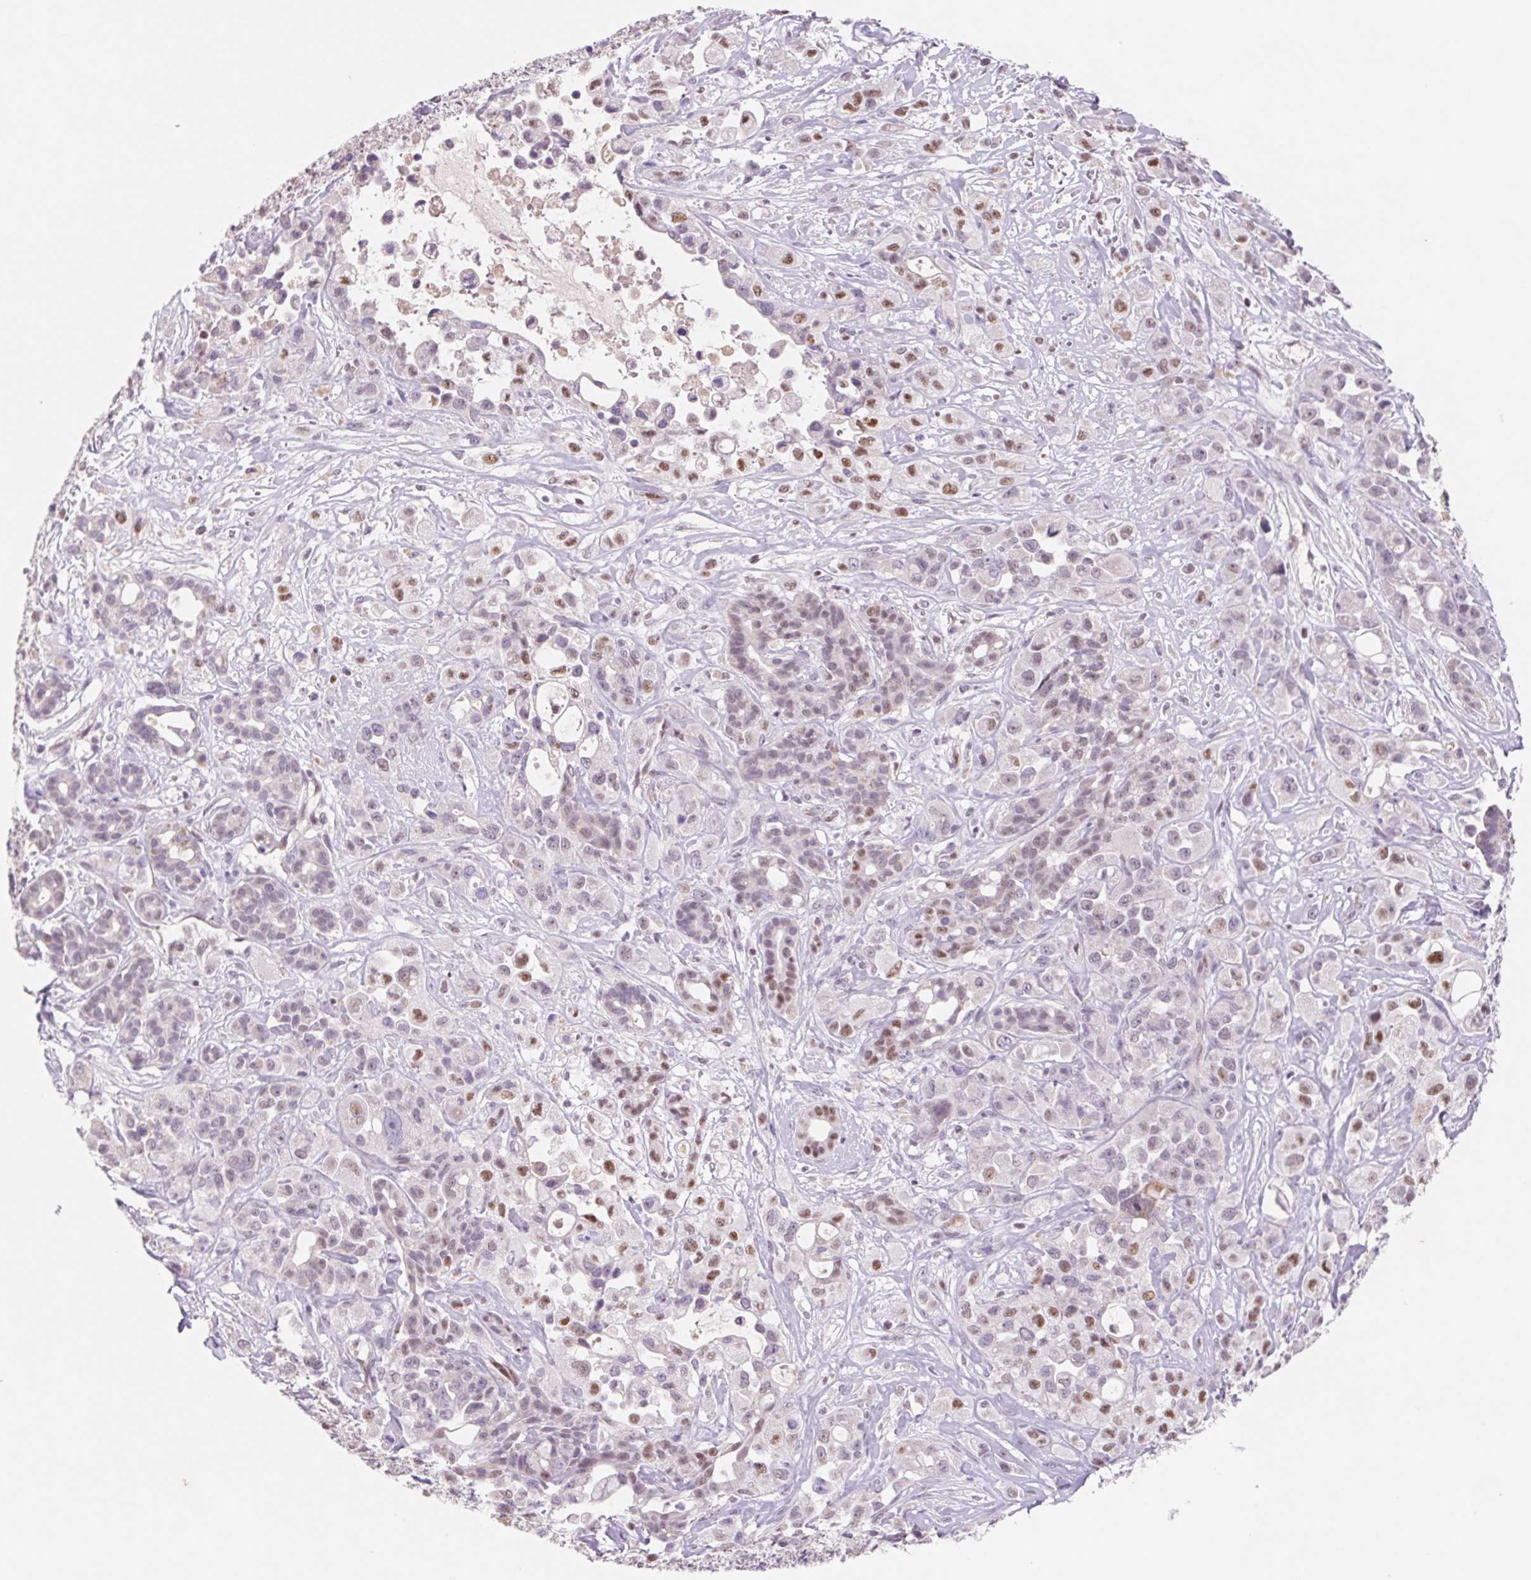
{"staining": {"intensity": "moderate", "quantity": "<25%", "location": "nuclear"}, "tissue": "pancreatic cancer", "cell_type": "Tumor cells", "image_type": "cancer", "snomed": [{"axis": "morphology", "description": "Adenocarcinoma, NOS"}, {"axis": "topography", "description": "Pancreas"}], "caption": "An immunohistochemistry (IHC) histopathology image of neoplastic tissue is shown. Protein staining in brown labels moderate nuclear positivity in pancreatic cancer (adenocarcinoma) within tumor cells.", "gene": "DPPA5", "patient": {"sex": "male", "age": 44}}